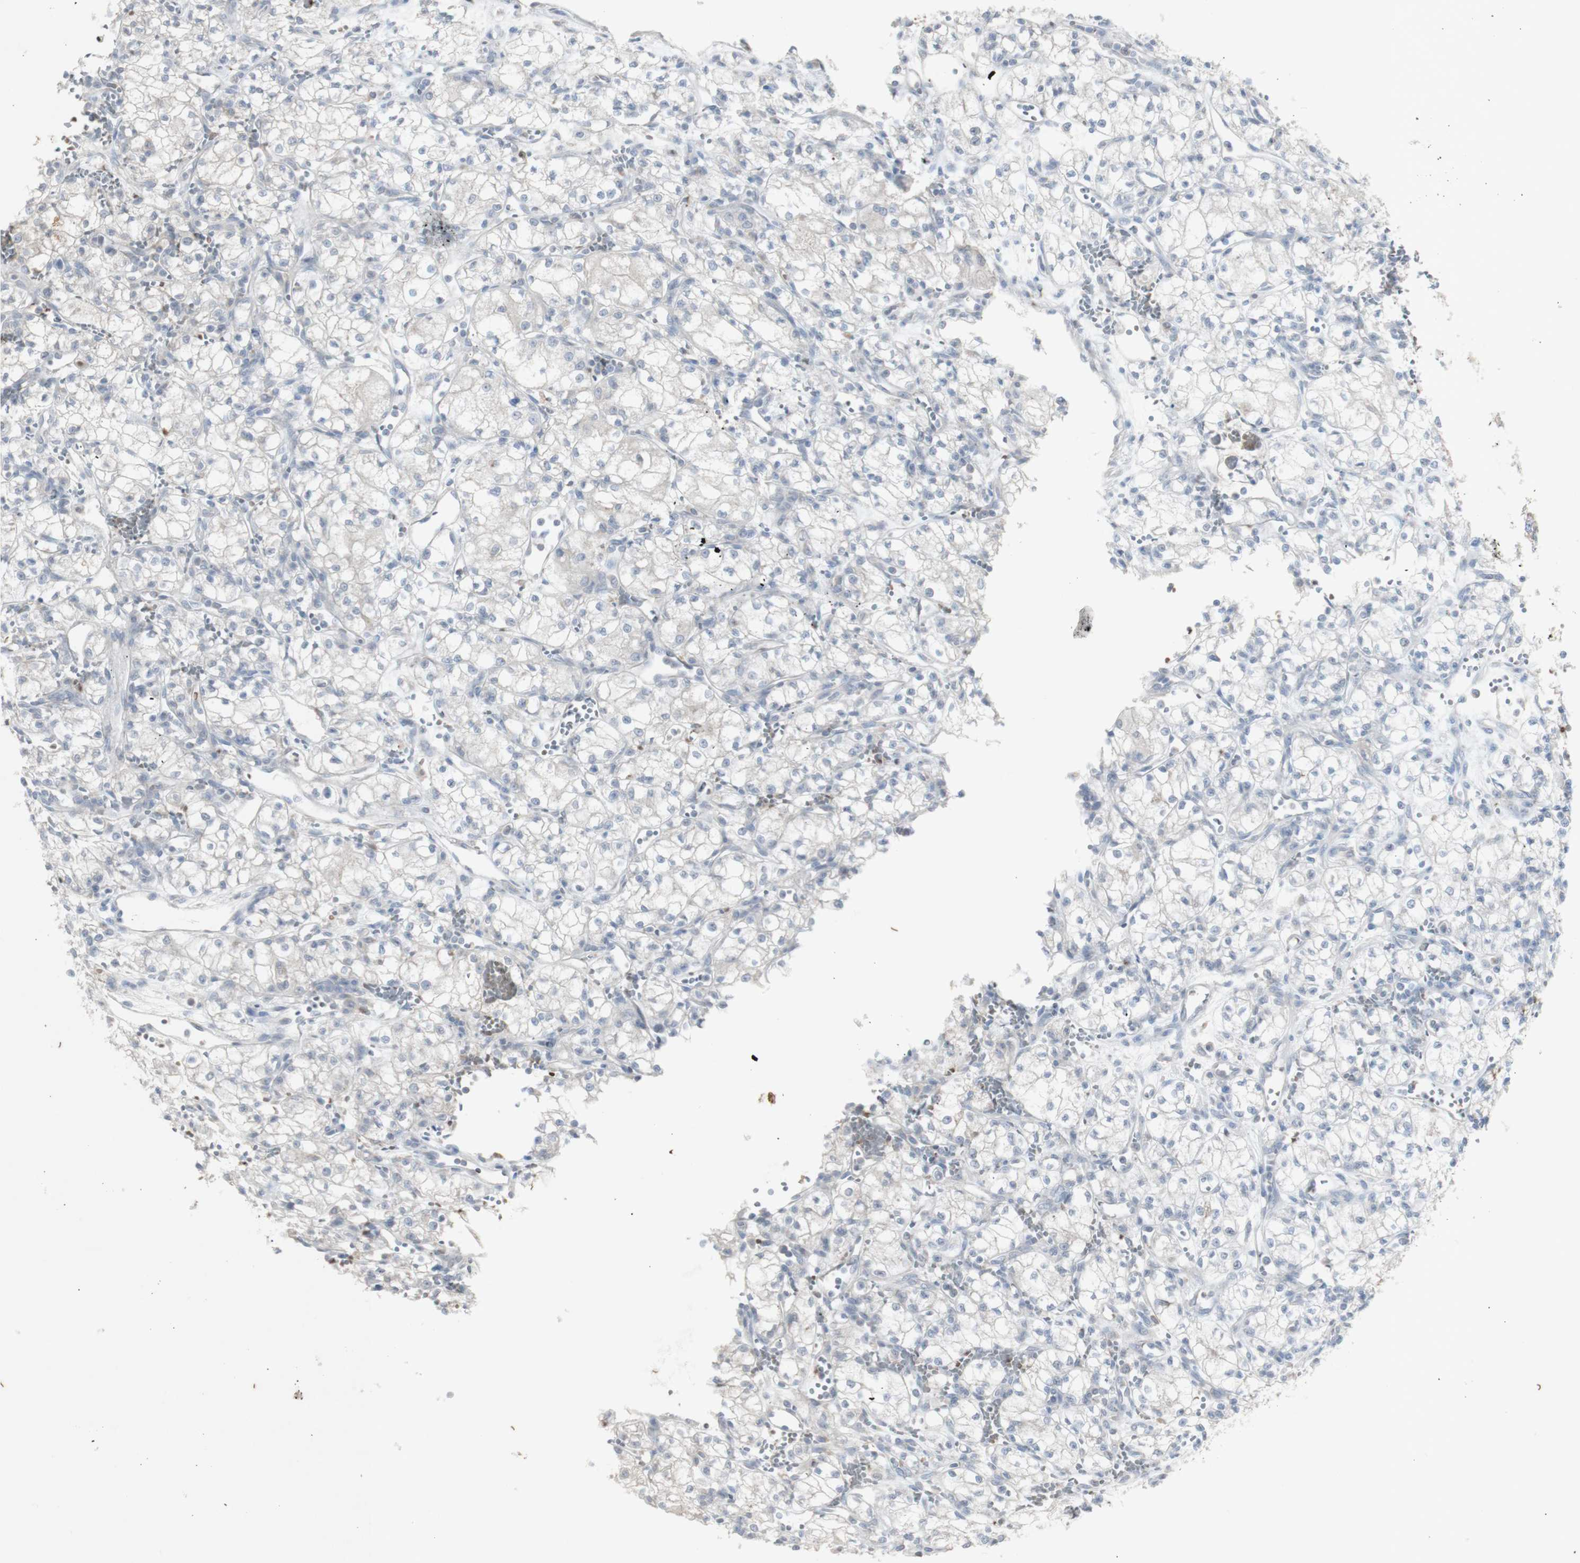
{"staining": {"intensity": "negative", "quantity": "none", "location": "none"}, "tissue": "renal cancer", "cell_type": "Tumor cells", "image_type": "cancer", "snomed": [{"axis": "morphology", "description": "Normal tissue, NOS"}, {"axis": "morphology", "description": "Adenocarcinoma, NOS"}, {"axis": "topography", "description": "Kidney"}], "caption": "High power microscopy image of an immunohistochemistry micrograph of renal cancer, revealing no significant positivity in tumor cells.", "gene": "INS", "patient": {"sex": "male", "age": 59}}